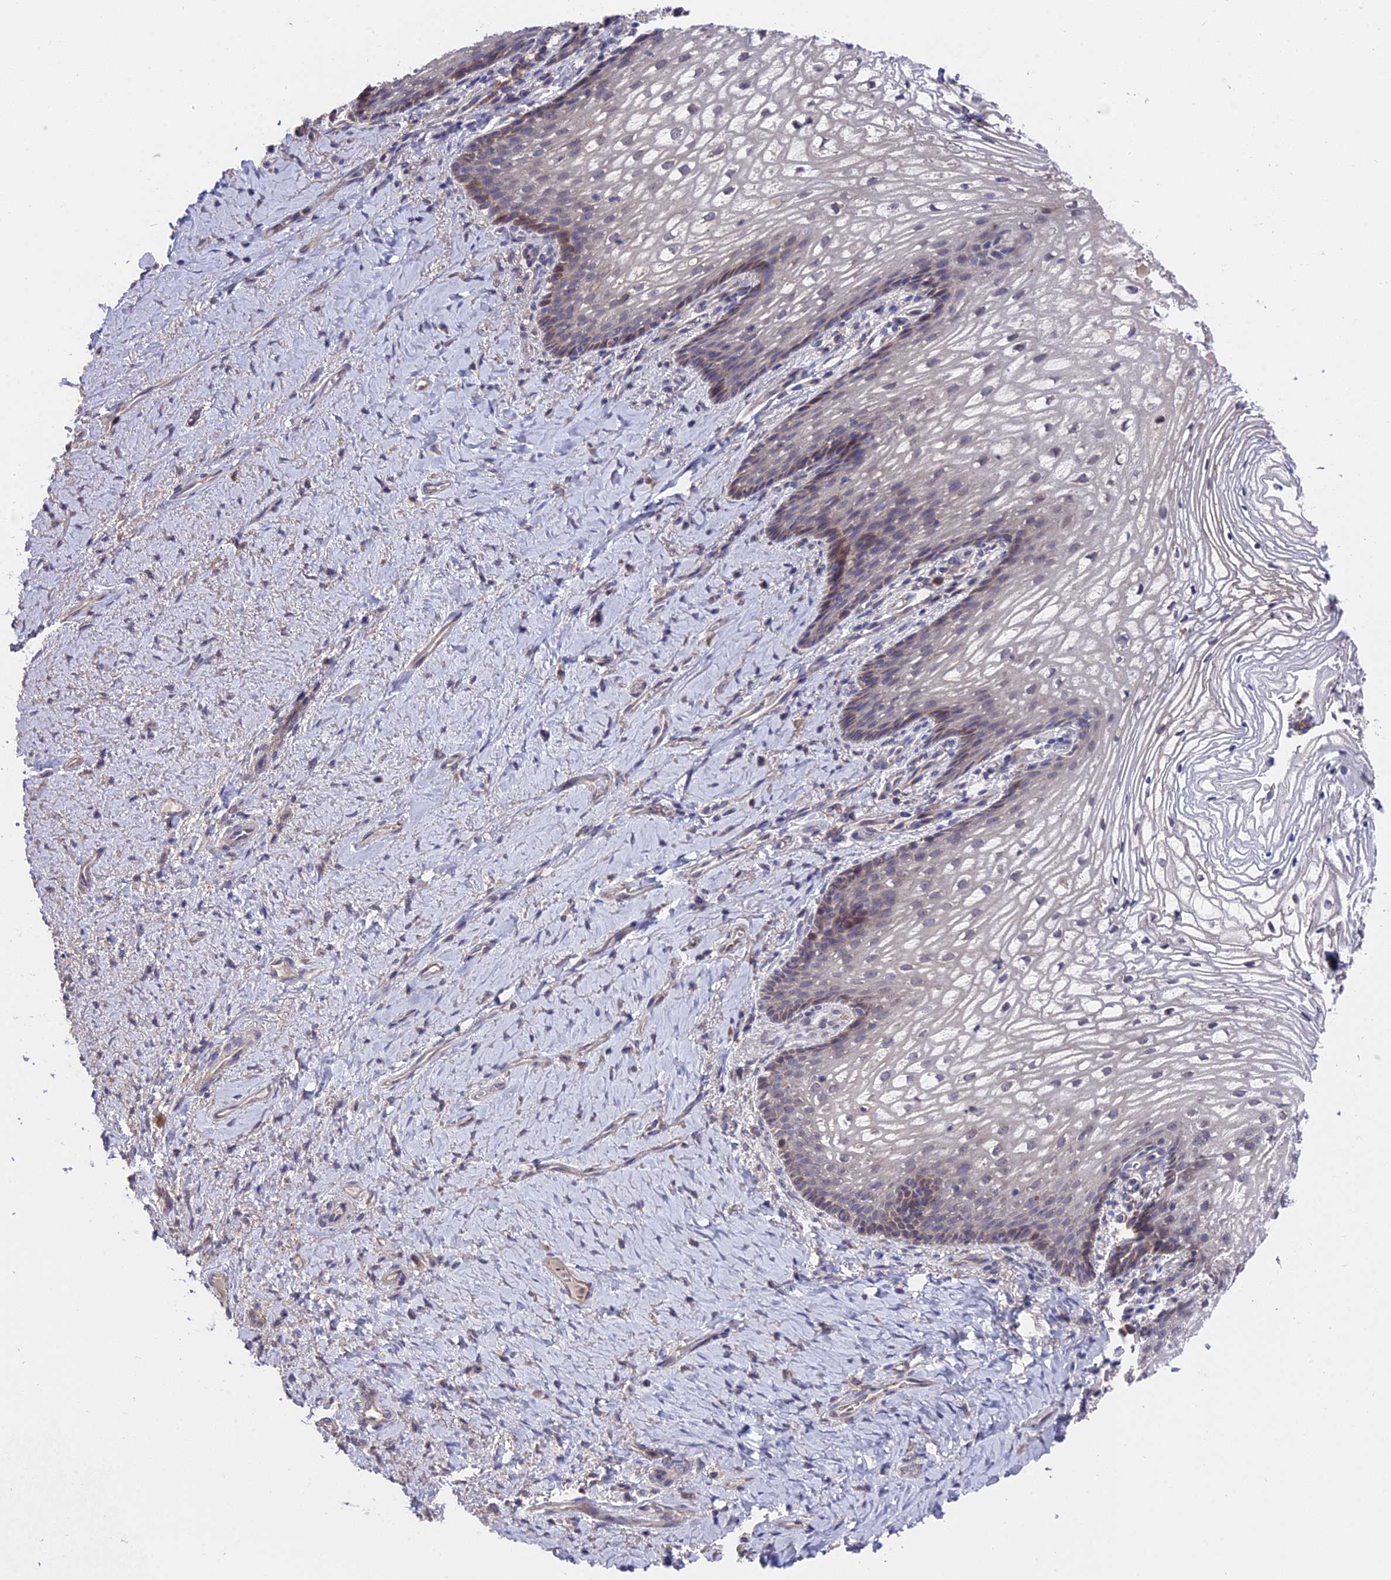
{"staining": {"intensity": "weak", "quantity": "<25%", "location": "cytoplasmic/membranous"}, "tissue": "vagina", "cell_type": "Squamous epithelial cells", "image_type": "normal", "snomed": [{"axis": "morphology", "description": "Normal tissue, NOS"}, {"axis": "topography", "description": "Vagina"}], "caption": "Vagina stained for a protein using IHC exhibits no staining squamous epithelial cells.", "gene": "ZCCHC2", "patient": {"sex": "female", "age": 60}}